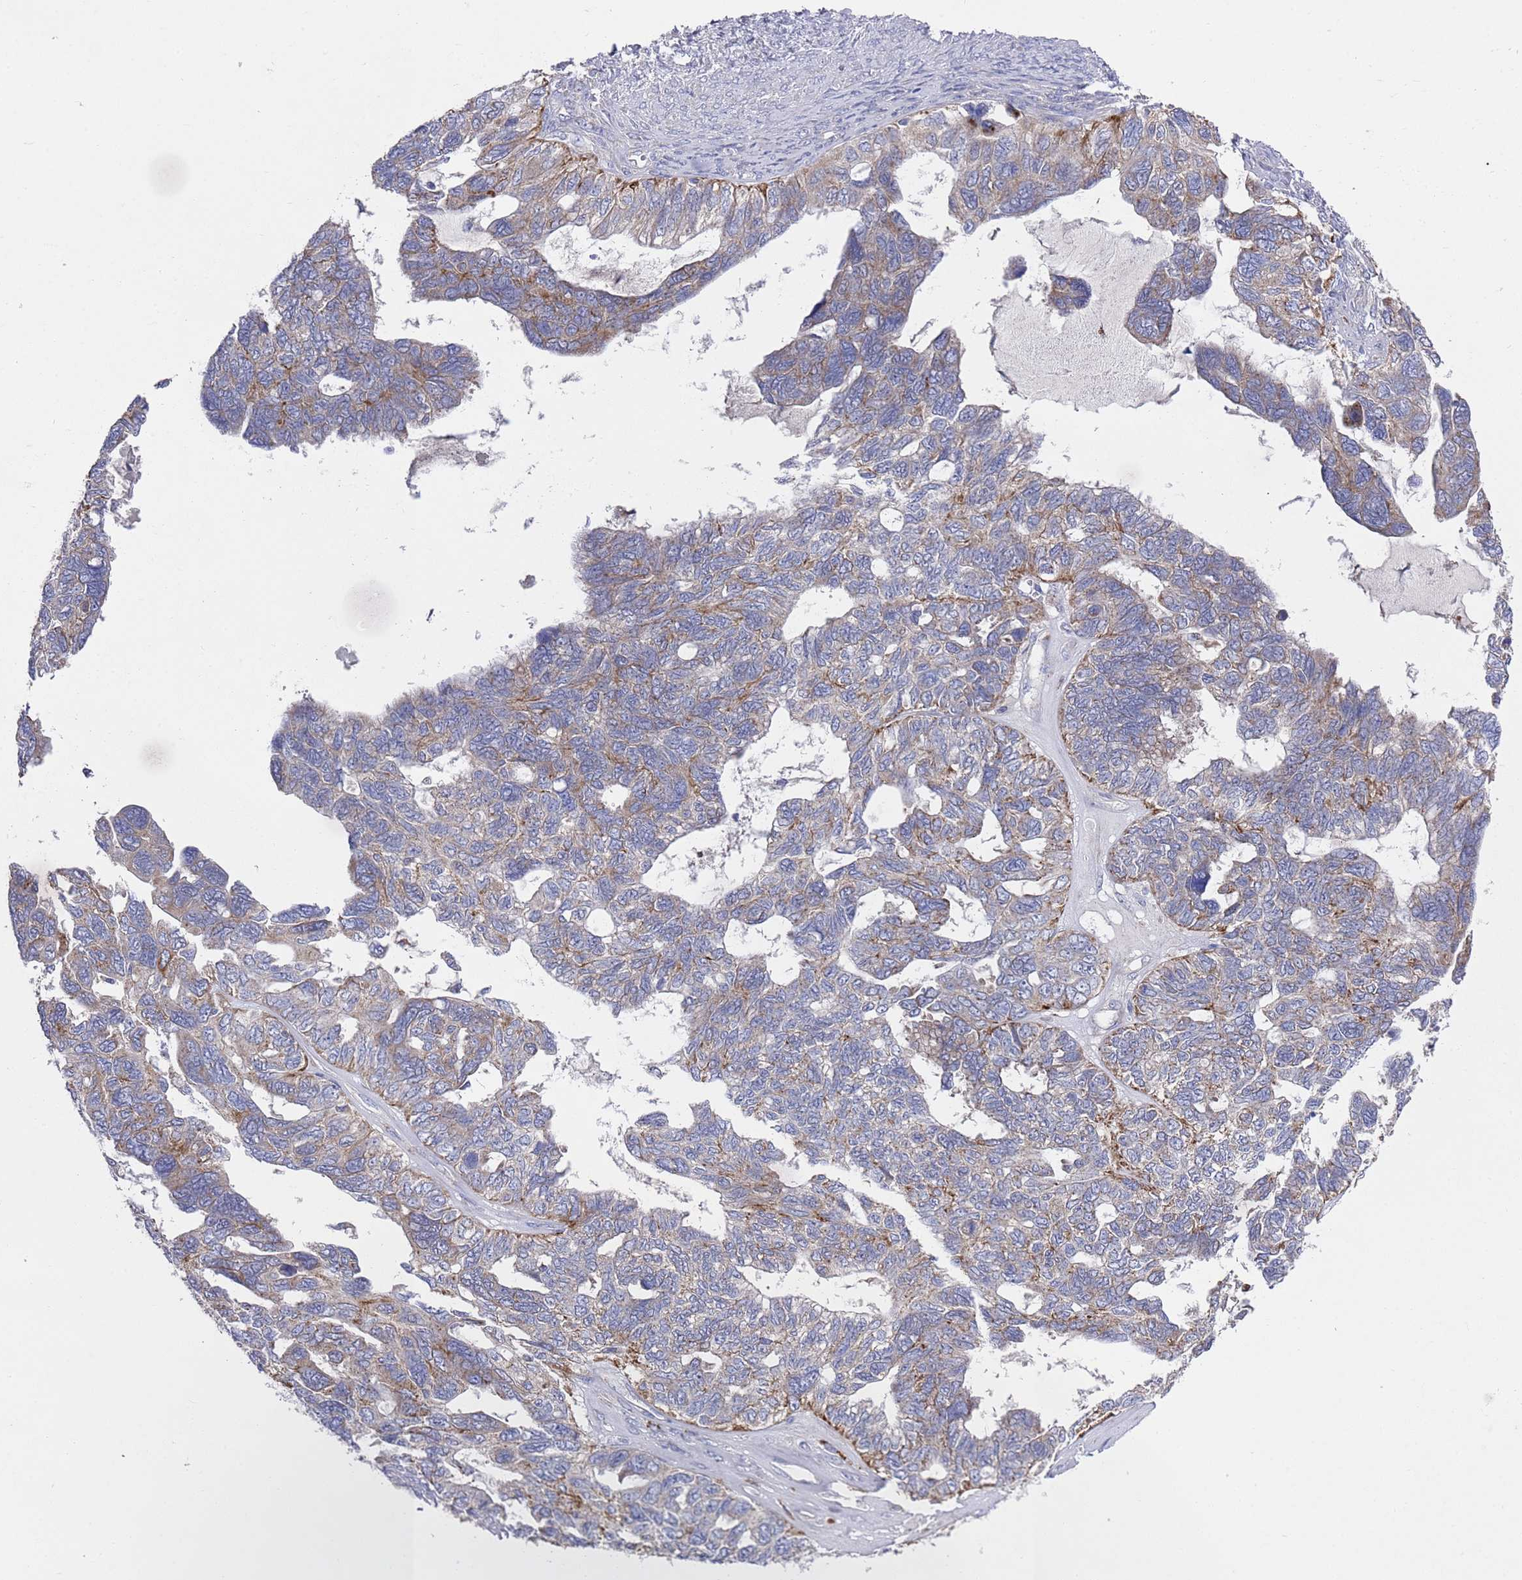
{"staining": {"intensity": "moderate", "quantity": "25%-75%", "location": "cytoplasmic/membranous"}, "tissue": "ovarian cancer", "cell_type": "Tumor cells", "image_type": "cancer", "snomed": [{"axis": "morphology", "description": "Cystadenocarcinoma, serous, NOS"}, {"axis": "topography", "description": "Ovary"}], "caption": "Ovarian serous cystadenocarcinoma stained for a protein reveals moderate cytoplasmic/membranous positivity in tumor cells. The staining was performed using DAB (3,3'-diaminobenzidine), with brown indicating positive protein expression. Nuclei are stained blue with hematoxylin.", "gene": "NPEPPS", "patient": {"sex": "female", "age": 79}}